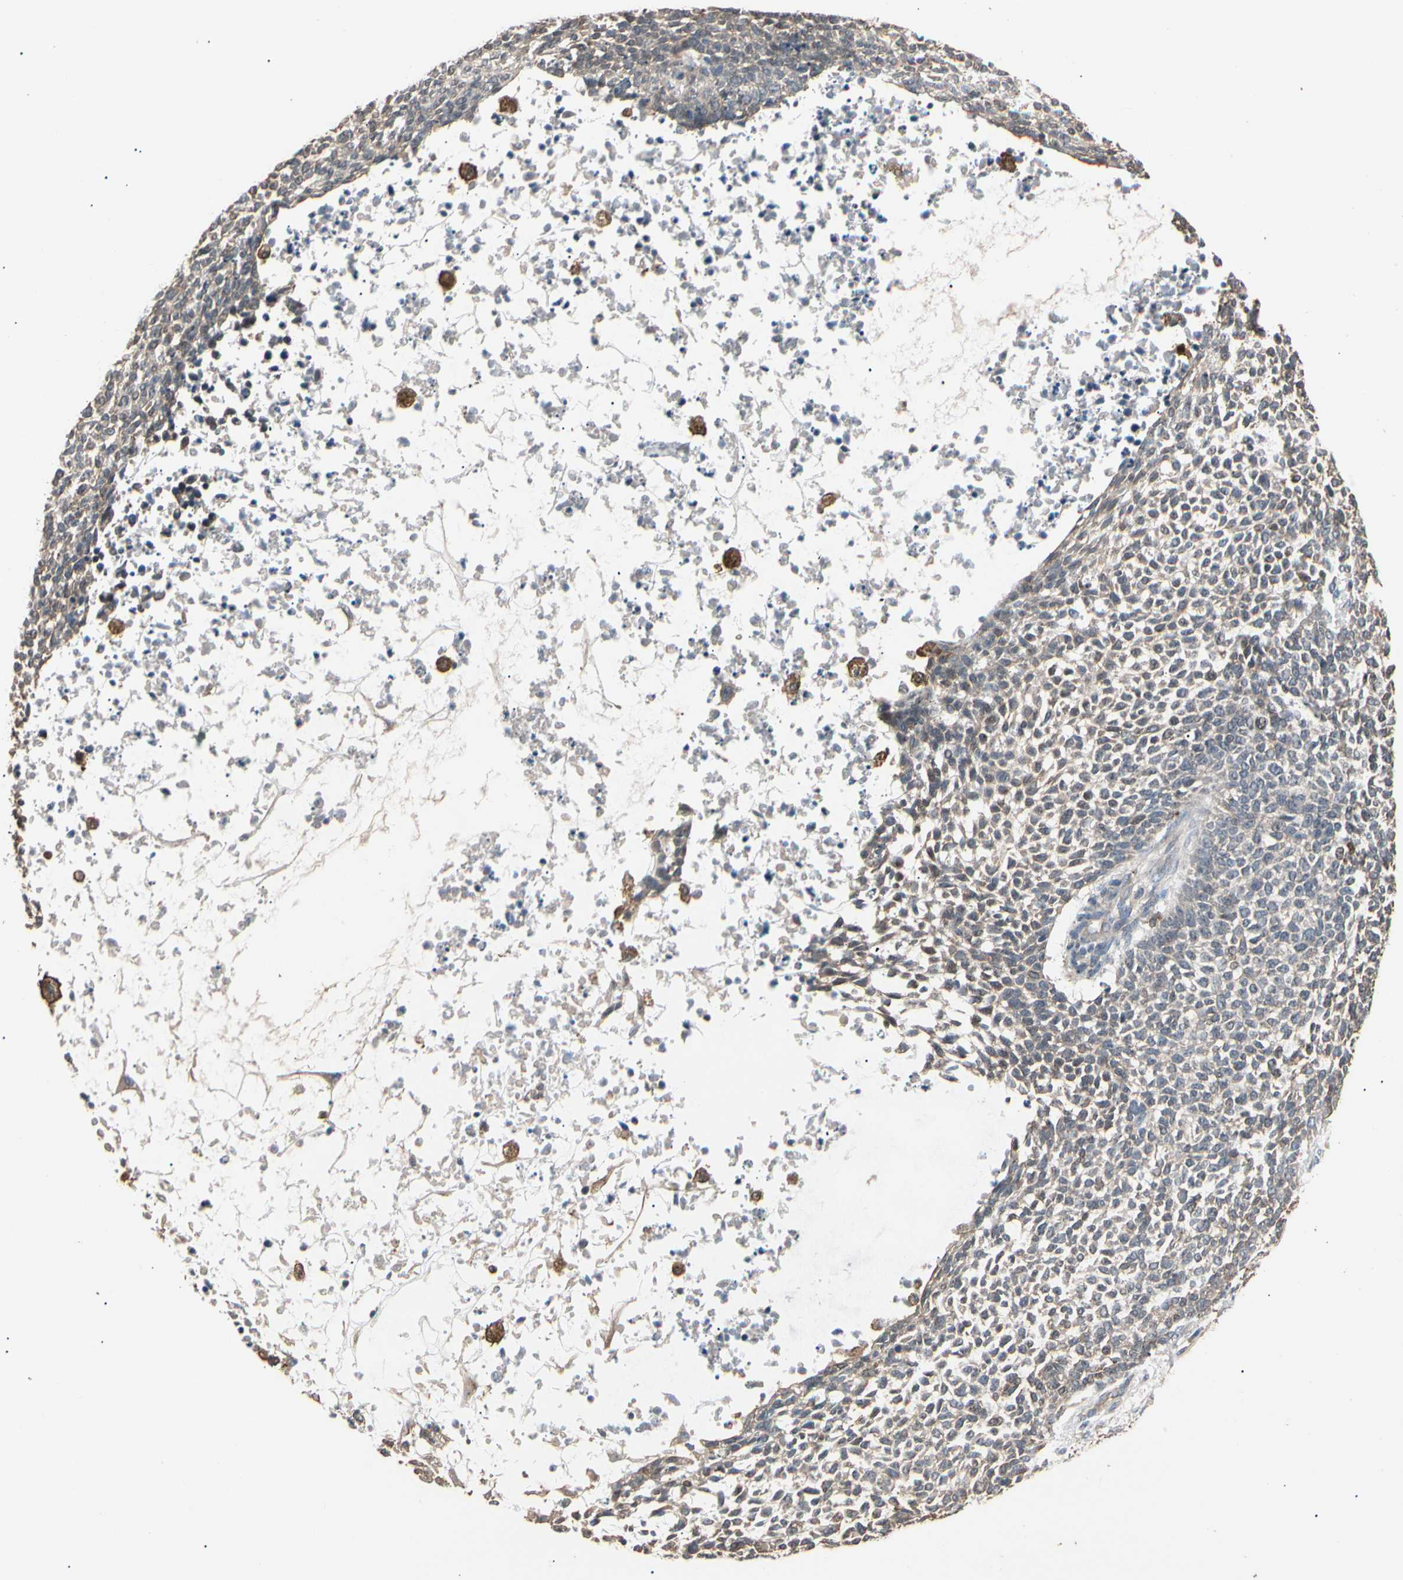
{"staining": {"intensity": "weak", "quantity": "25%-75%", "location": "cytoplasmic/membranous"}, "tissue": "skin cancer", "cell_type": "Tumor cells", "image_type": "cancer", "snomed": [{"axis": "morphology", "description": "Basal cell carcinoma"}, {"axis": "topography", "description": "Skin"}], "caption": "Immunohistochemical staining of skin cancer exhibits weak cytoplasmic/membranous protein expression in approximately 25%-75% of tumor cells. (DAB (3,3'-diaminobenzidine) = brown stain, brightfield microscopy at high magnification).", "gene": "MAPK13", "patient": {"sex": "female", "age": 84}}